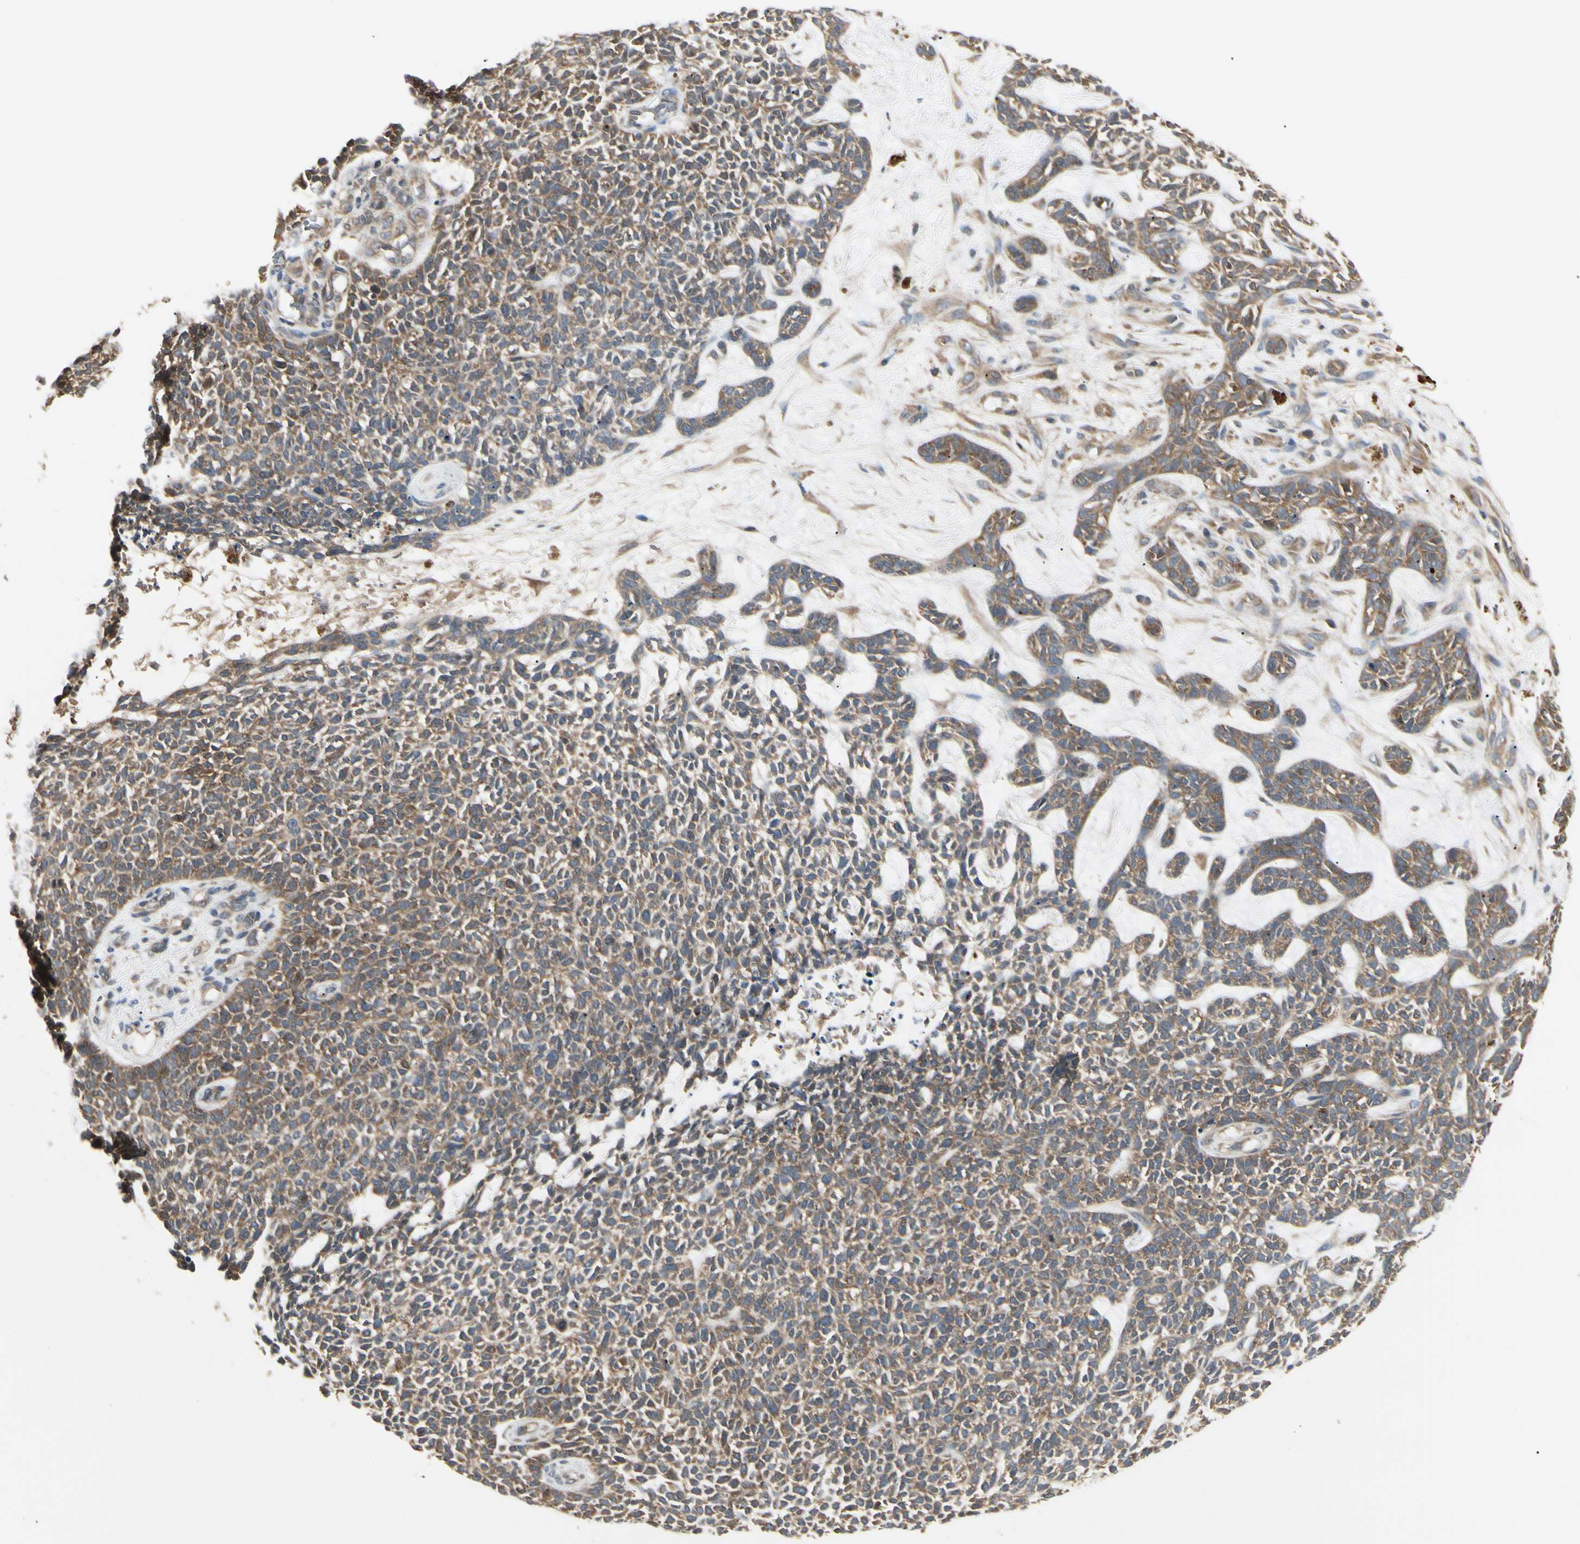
{"staining": {"intensity": "moderate", "quantity": ">75%", "location": "cytoplasmic/membranous"}, "tissue": "skin cancer", "cell_type": "Tumor cells", "image_type": "cancer", "snomed": [{"axis": "morphology", "description": "Basal cell carcinoma"}, {"axis": "topography", "description": "Skin"}], "caption": "A photomicrograph showing moderate cytoplasmic/membranous staining in approximately >75% of tumor cells in skin basal cell carcinoma, as visualized by brown immunohistochemical staining.", "gene": "RNF14", "patient": {"sex": "female", "age": 84}}